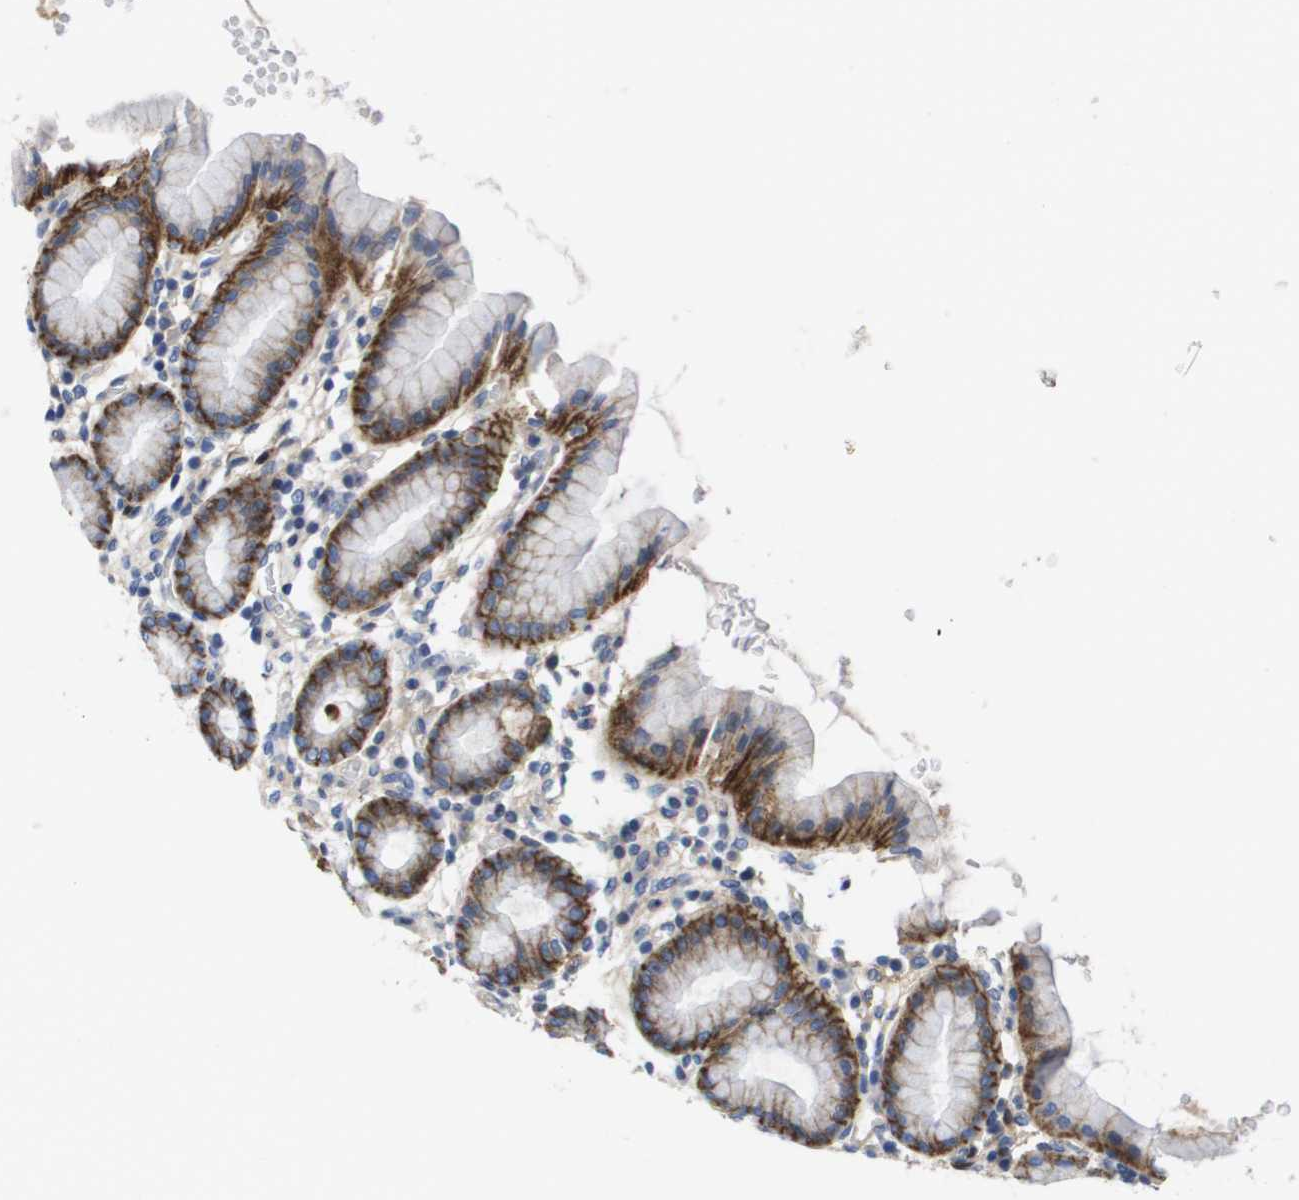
{"staining": {"intensity": "moderate", "quantity": ">75%", "location": "cytoplasmic/membranous"}, "tissue": "stomach", "cell_type": "Glandular cells", "image_type": "normal", "snomed": [{"axis": "morphology", "description": "Normal tissue, NOS"}, {"axis": "topography", "description": "Stomach, upper"}], "caption": "High-magnification brightfield microscopy of normal stomach stained with DAB (3,3'-diaminobenzidine) (brown) and counterstained with hematoxylin (blue). glandular cells exhibit moderate cytoplasmic/membranous staining is seen in approximately>75% of cells.", "gene": "SERPINC1", "patient": {"sex": "male", "age": 68}}